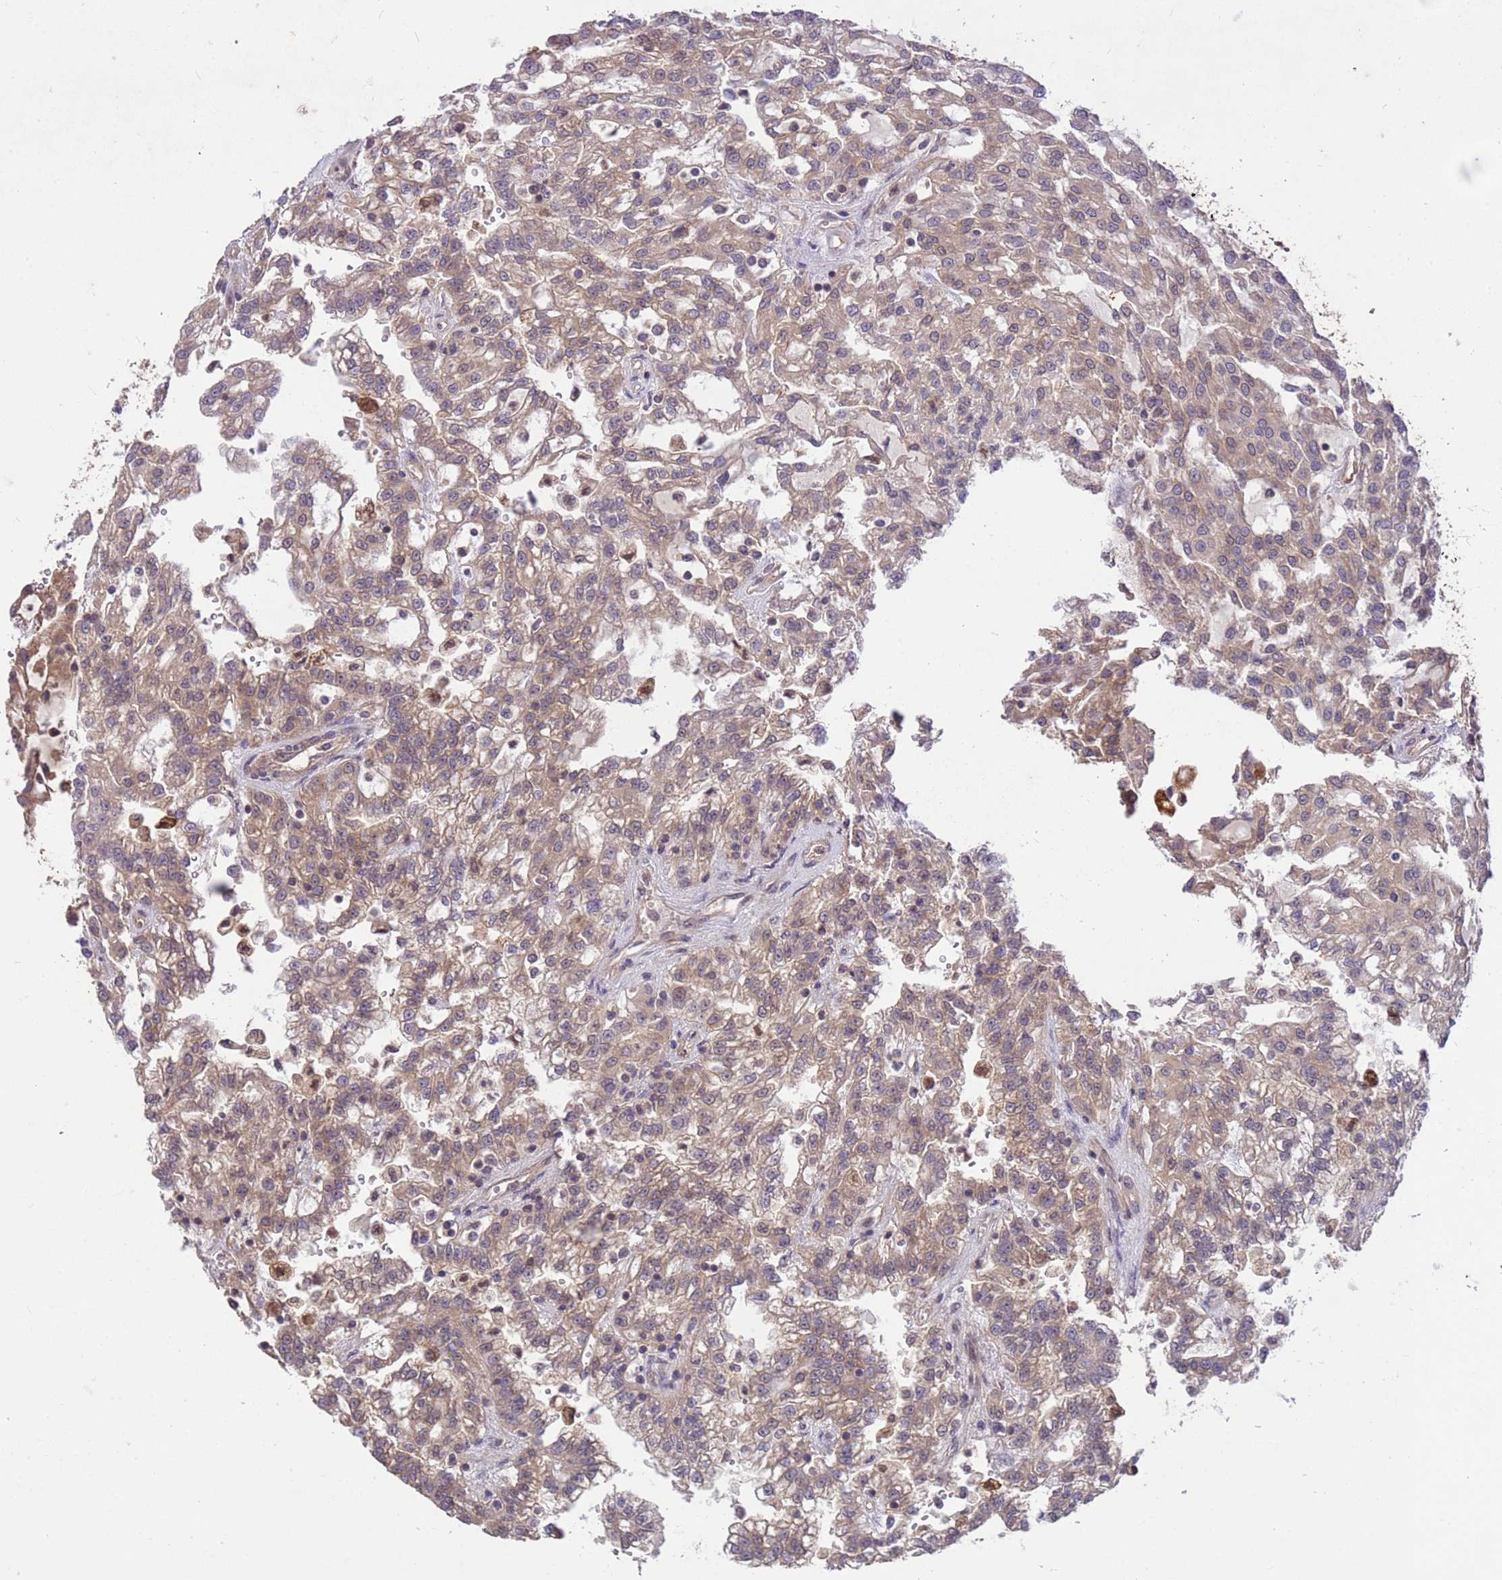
{"staining": {"intensity": "weak", "quantity": ">75%", "location": "cytoplasmic/membranous"}, "tissue": "renal cancer", "cell_type": "Tumor cells", "image_type": "cancer", "snomed": [{"axis": "morphology", "description": "Adenocarcinoma, NOS"}, {"axis": "topography", "description": "Kidney"}], "caption": "IHC histopathology image of renal cancer (adenocarcinoma) stained for a protein (brown), which shows low levels of weak cytoplasmic/membranous staining in approximately >75% of tumor cells.", "gene": "PPP2CB", "patient": {"sex": "male", "age": 63}}